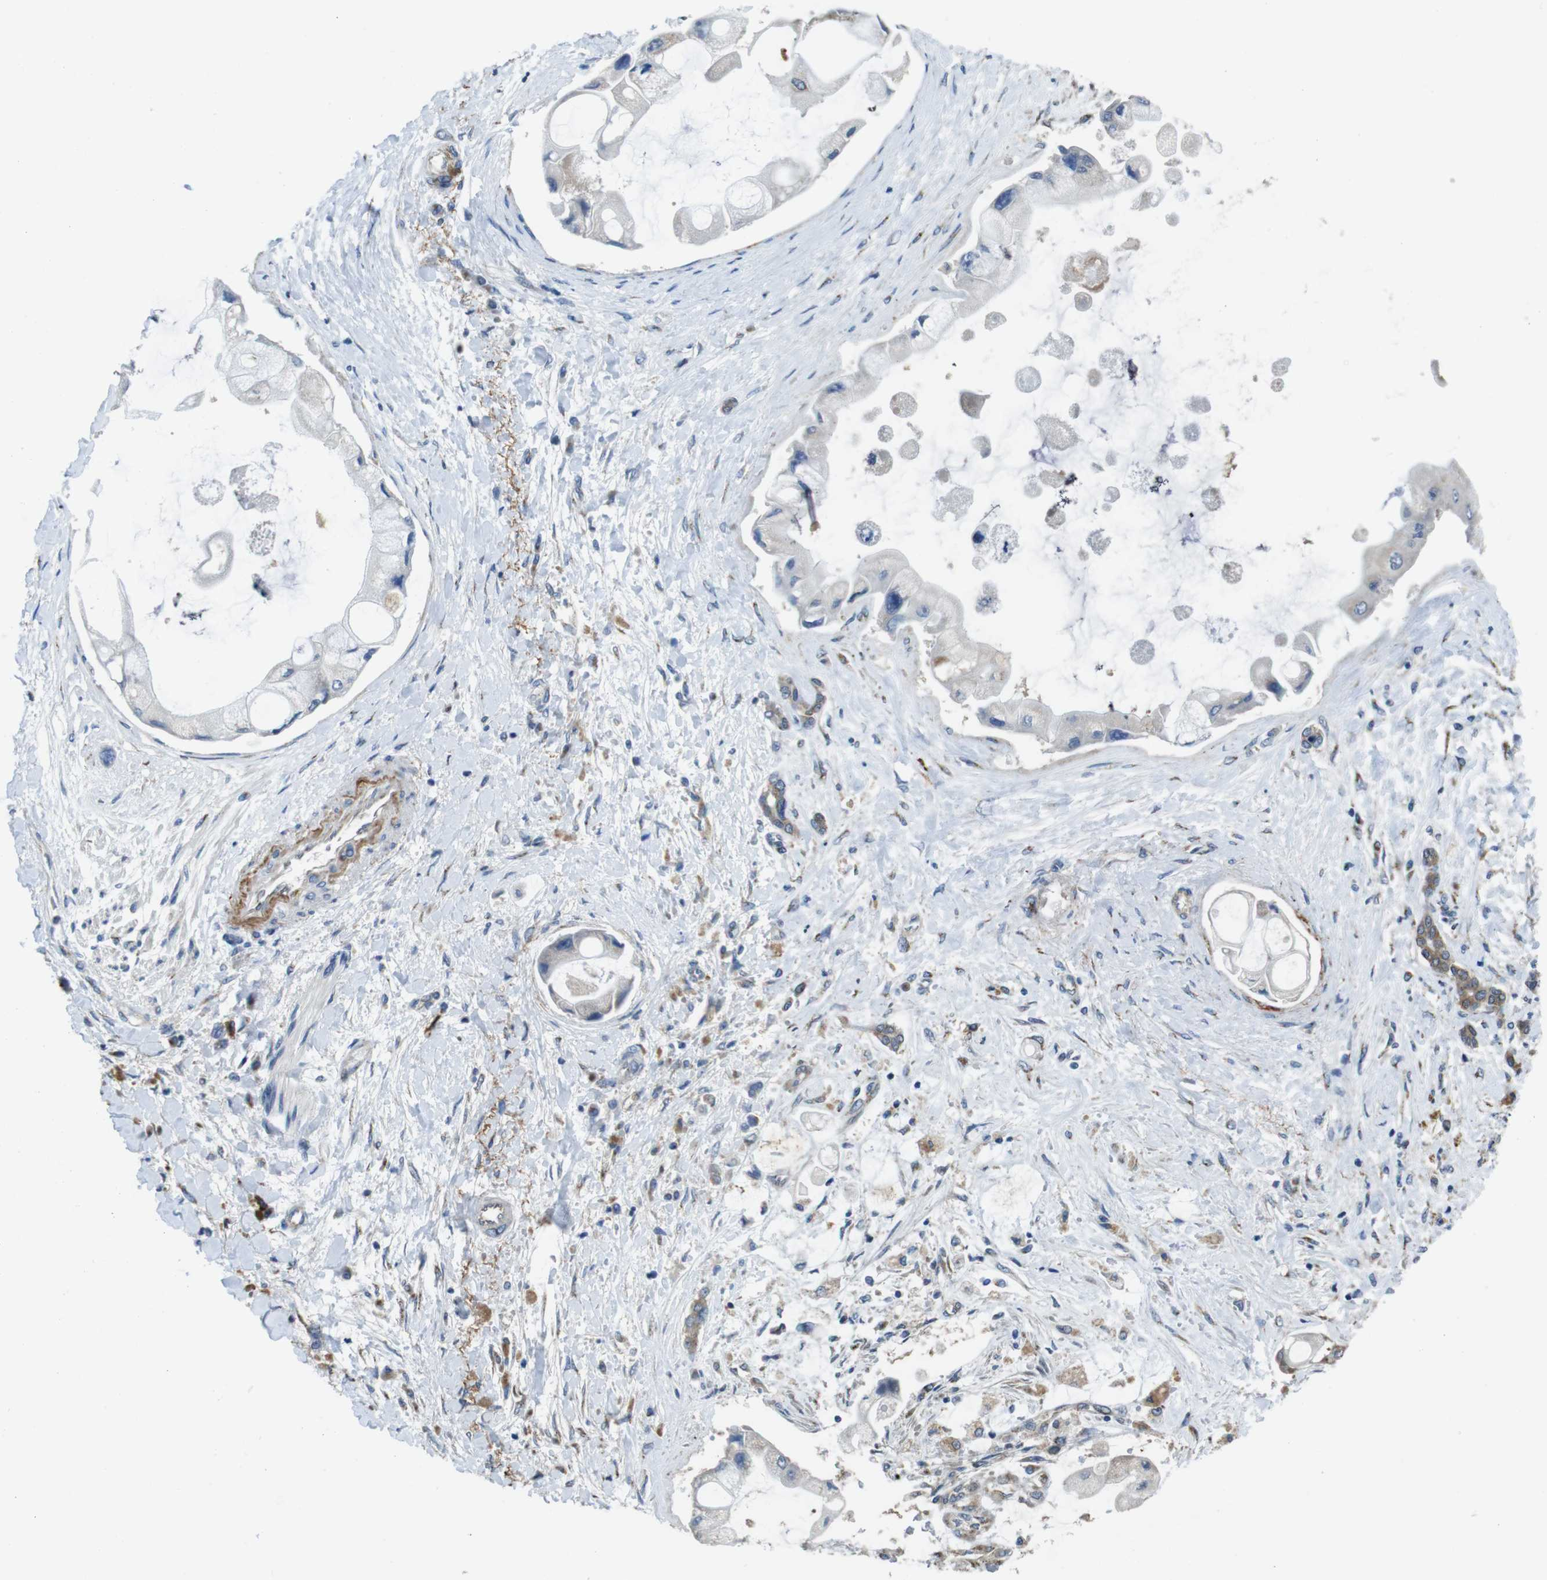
{"staining": {"intensity": "moderate", "quantity": "<25%", "location": "cytoplasmic/membranous"}, "tissue": "liver cancer", "cell_type": "Tumor cells", "image_type": "cancer", "snomed": [{"axis": "morphology", "description": "Cholangiocarcinoma"}, {"axis": "topography", "description": "Liver"}], "caption": "Tumor cells show moderate cytoplasmic/membranous positivity in approximately <25% of cells in cholangiocarcinoma (liver).", "gene": "RAB6A", "patient": {"sex": "male", "age": 50}}